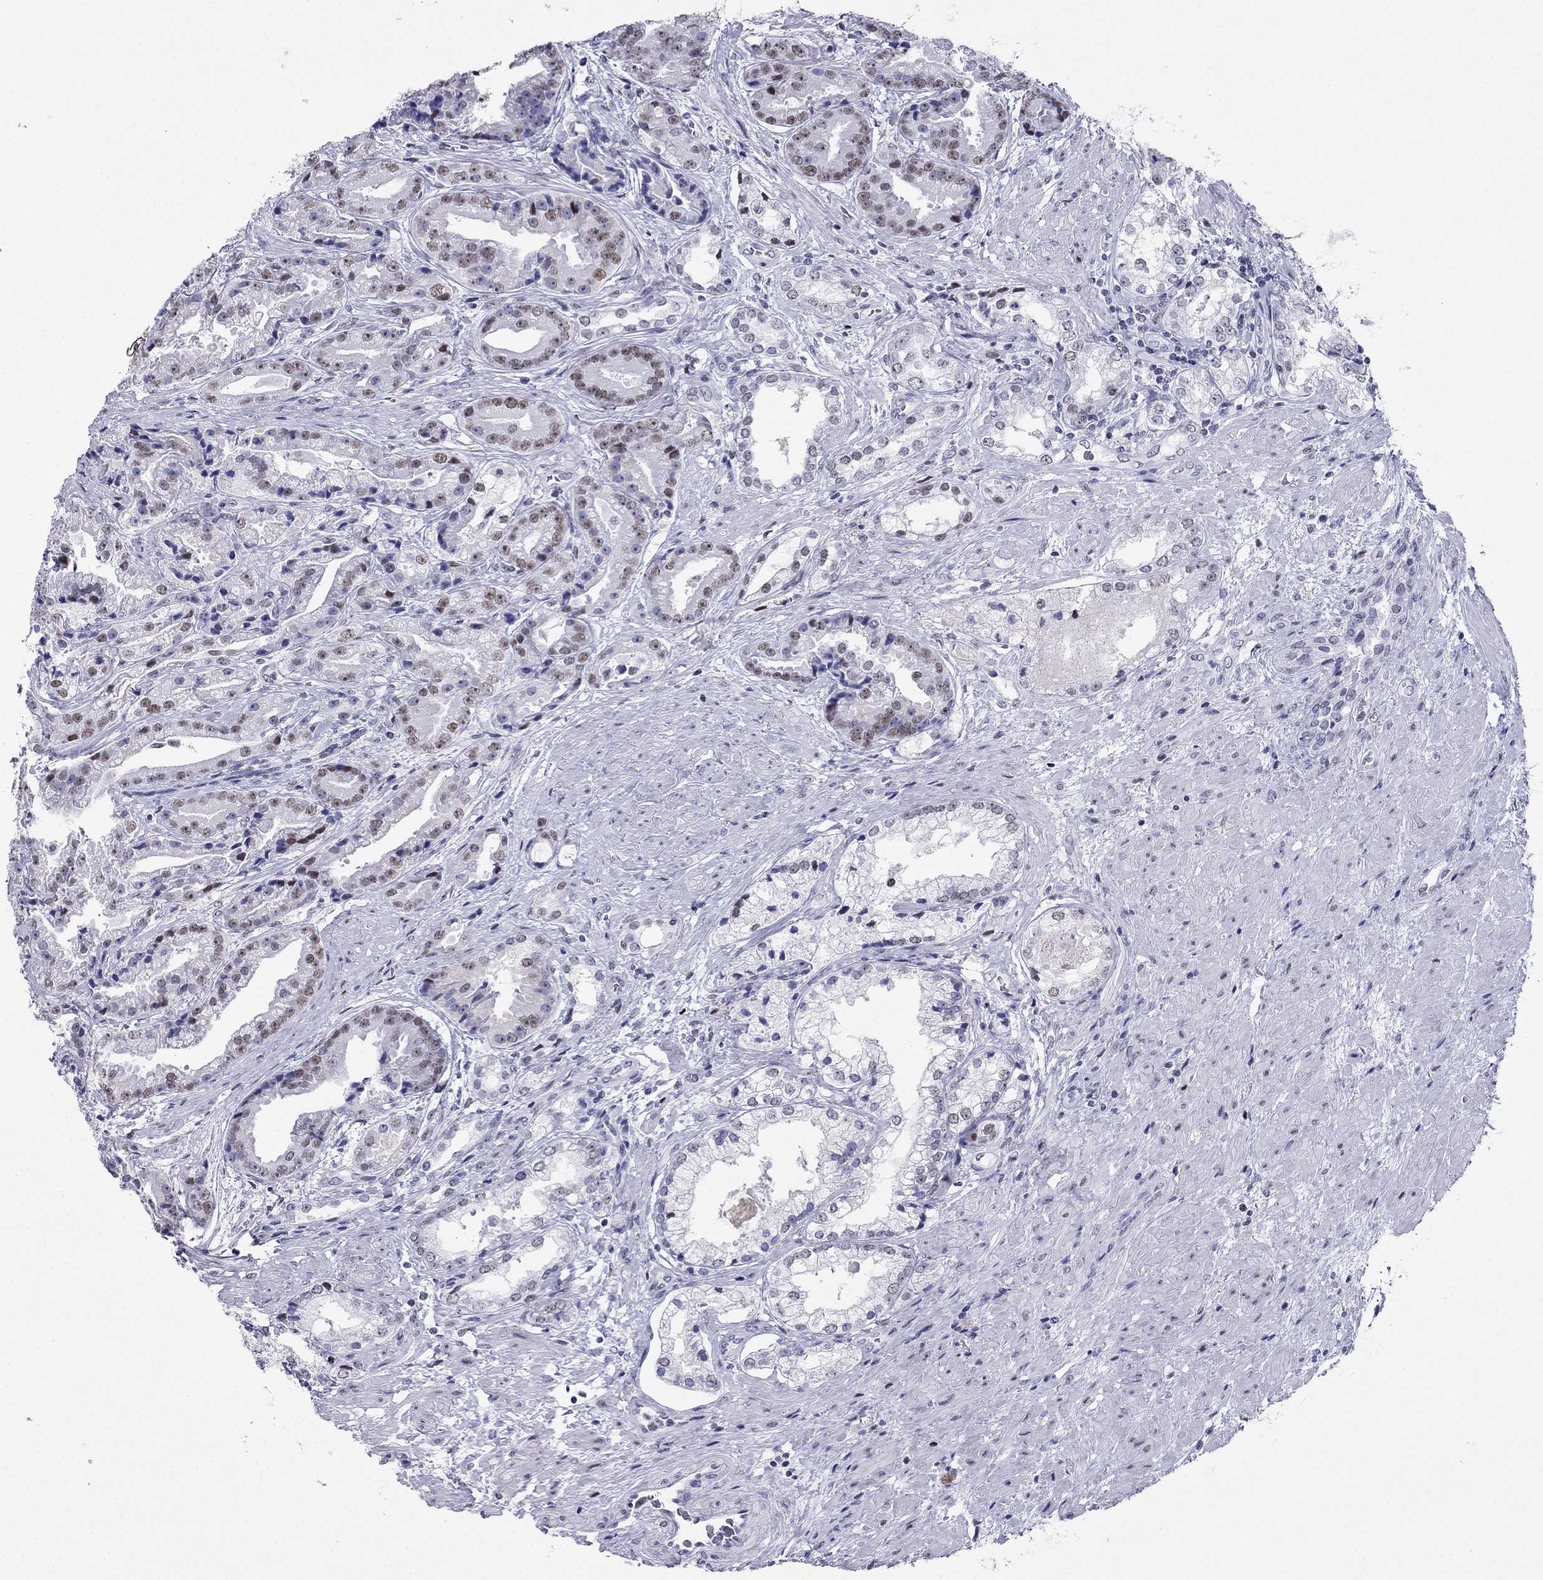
{"staining": {"intensity": "moderate", "quantity": "<25%", "location": "nuclear"}, "tissue": "prostate cancer", "cell_type": "Tumor cells", "image_type": "cancer", "snomed": [{"axis": "morphology", "description": "Adenocarcinoma, NOS"}, {"axis": "morphology", "description": "Adenocarcinoma, High grade"}, {"axis": "topography", "description": "Prostate"}], "caption": "Prostate adenocarcinoma (high-grade) stained with a protein marker demonstrates moderate staining in tumor cells.", "gene": "PPM1G", "patient": {"sex": "male", "age": 64}}